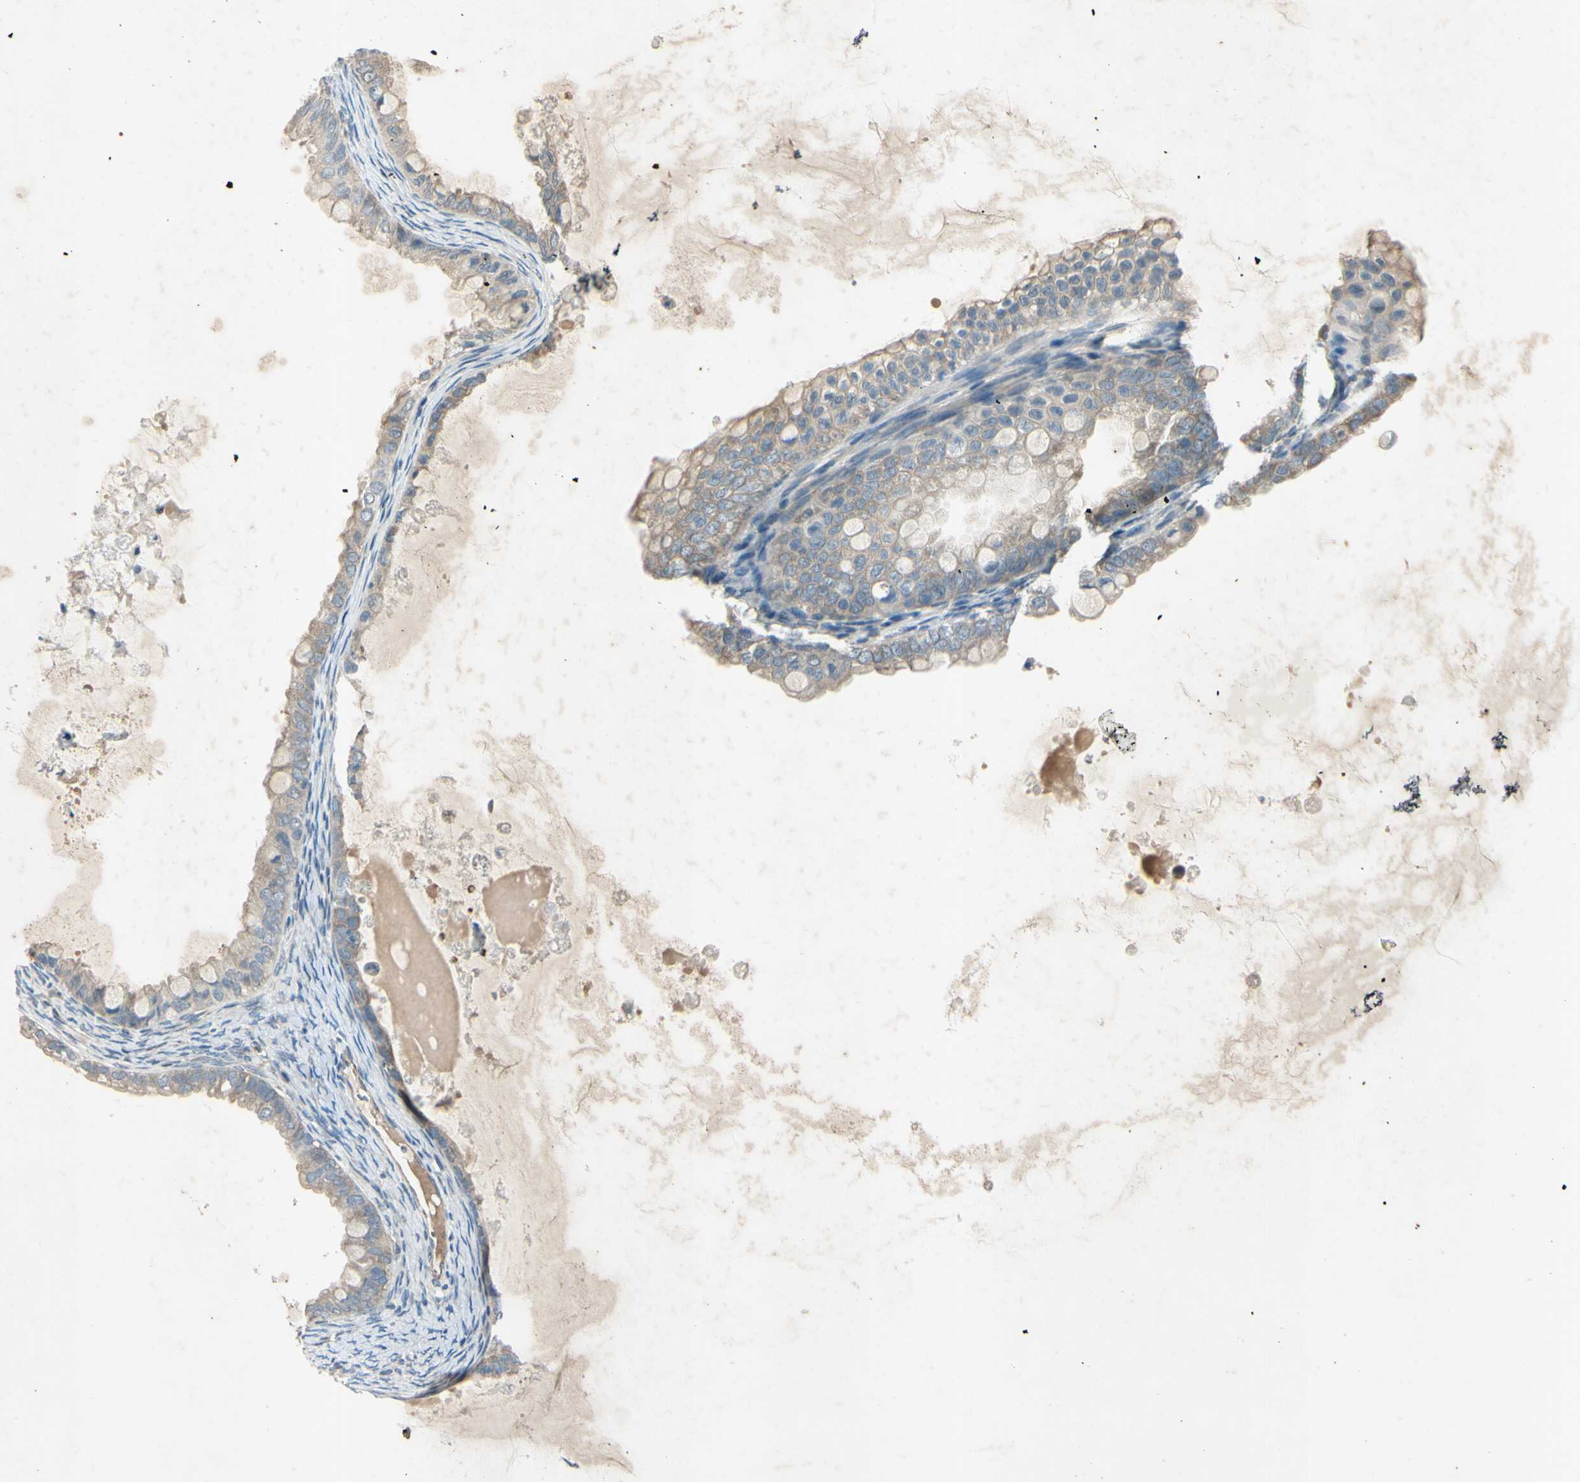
{"staining": {"intensity": "weak", "quantity": "25%-75%", "location": "cytoplasmic/membranous"}, "tissue": "ovarian cancer", "cell_type": "Tumor cells", "image_type": "cancer", "snomed": [{"axis": "morphology", "description": "Cystadenocarcinoma, mucinous, NOS"}, {"axis": "topography", "description": "Ovary"}], "caption": "Immunohistochemical staining of ovarian mucinous cystadenocarcinoma shows low levels of weak cytoplasmic/membranous protein staining in approximately 25%-75% of tumor cells.", "gene": "AATK", "patient": {"sex": "female", "age": 80}}